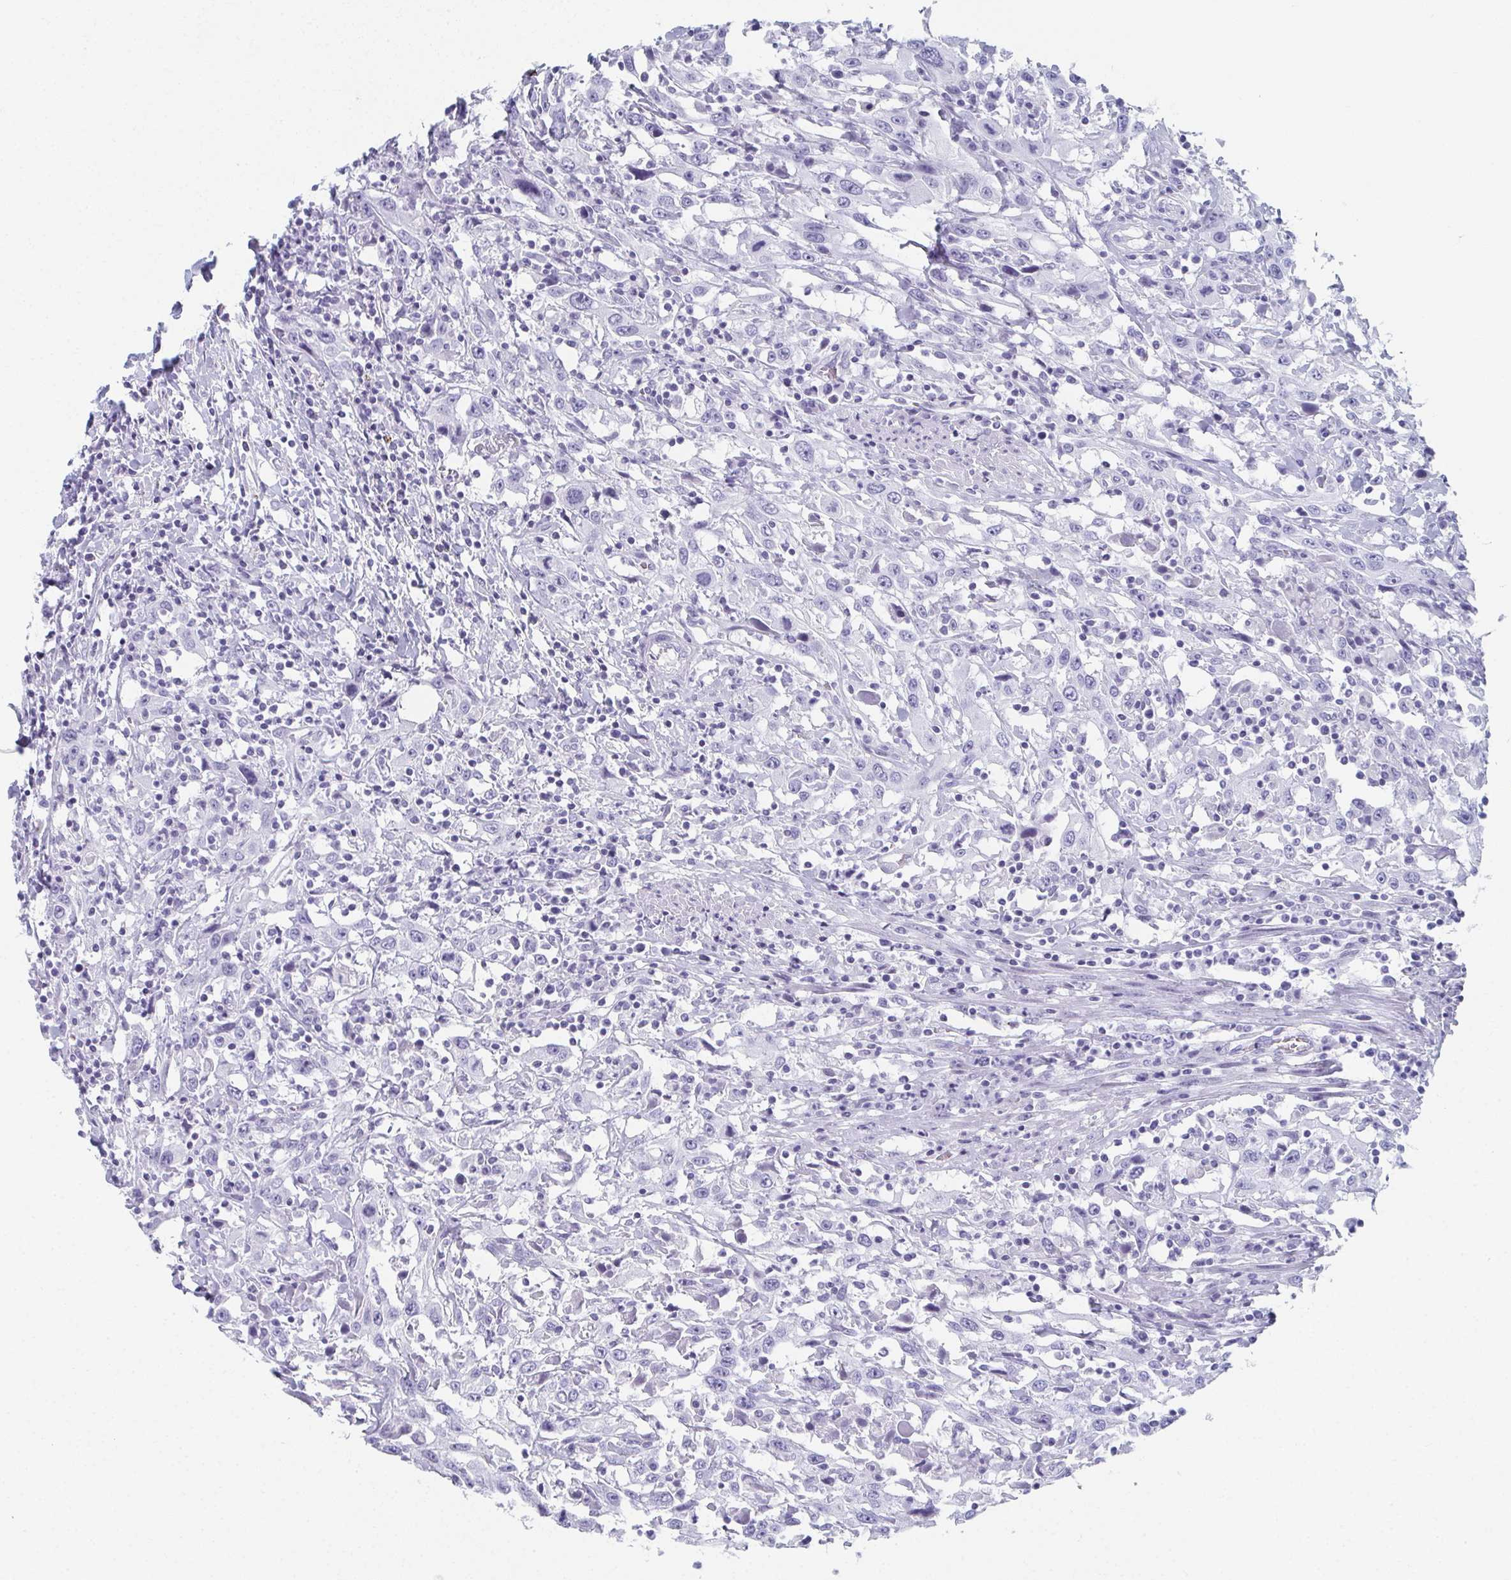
{"staining": {"intensity": "negative", "quantity": "none", "location": "none"}, "tissue": "urothelial cancer", "cell_type": "Tumor cells", "image_type": "cancer", "snomed": [{"axis": "morphology", "description": "Urothelial carcinoma, High grade"}, {"axis": "topography", "description": "Urinary bladder"}], "caption": "Tumor cells are negative for protein expression in human high-grade urothelial carcinoma.", "gene": "GHRL", "patient": {"sex": "male", "age": 61}}